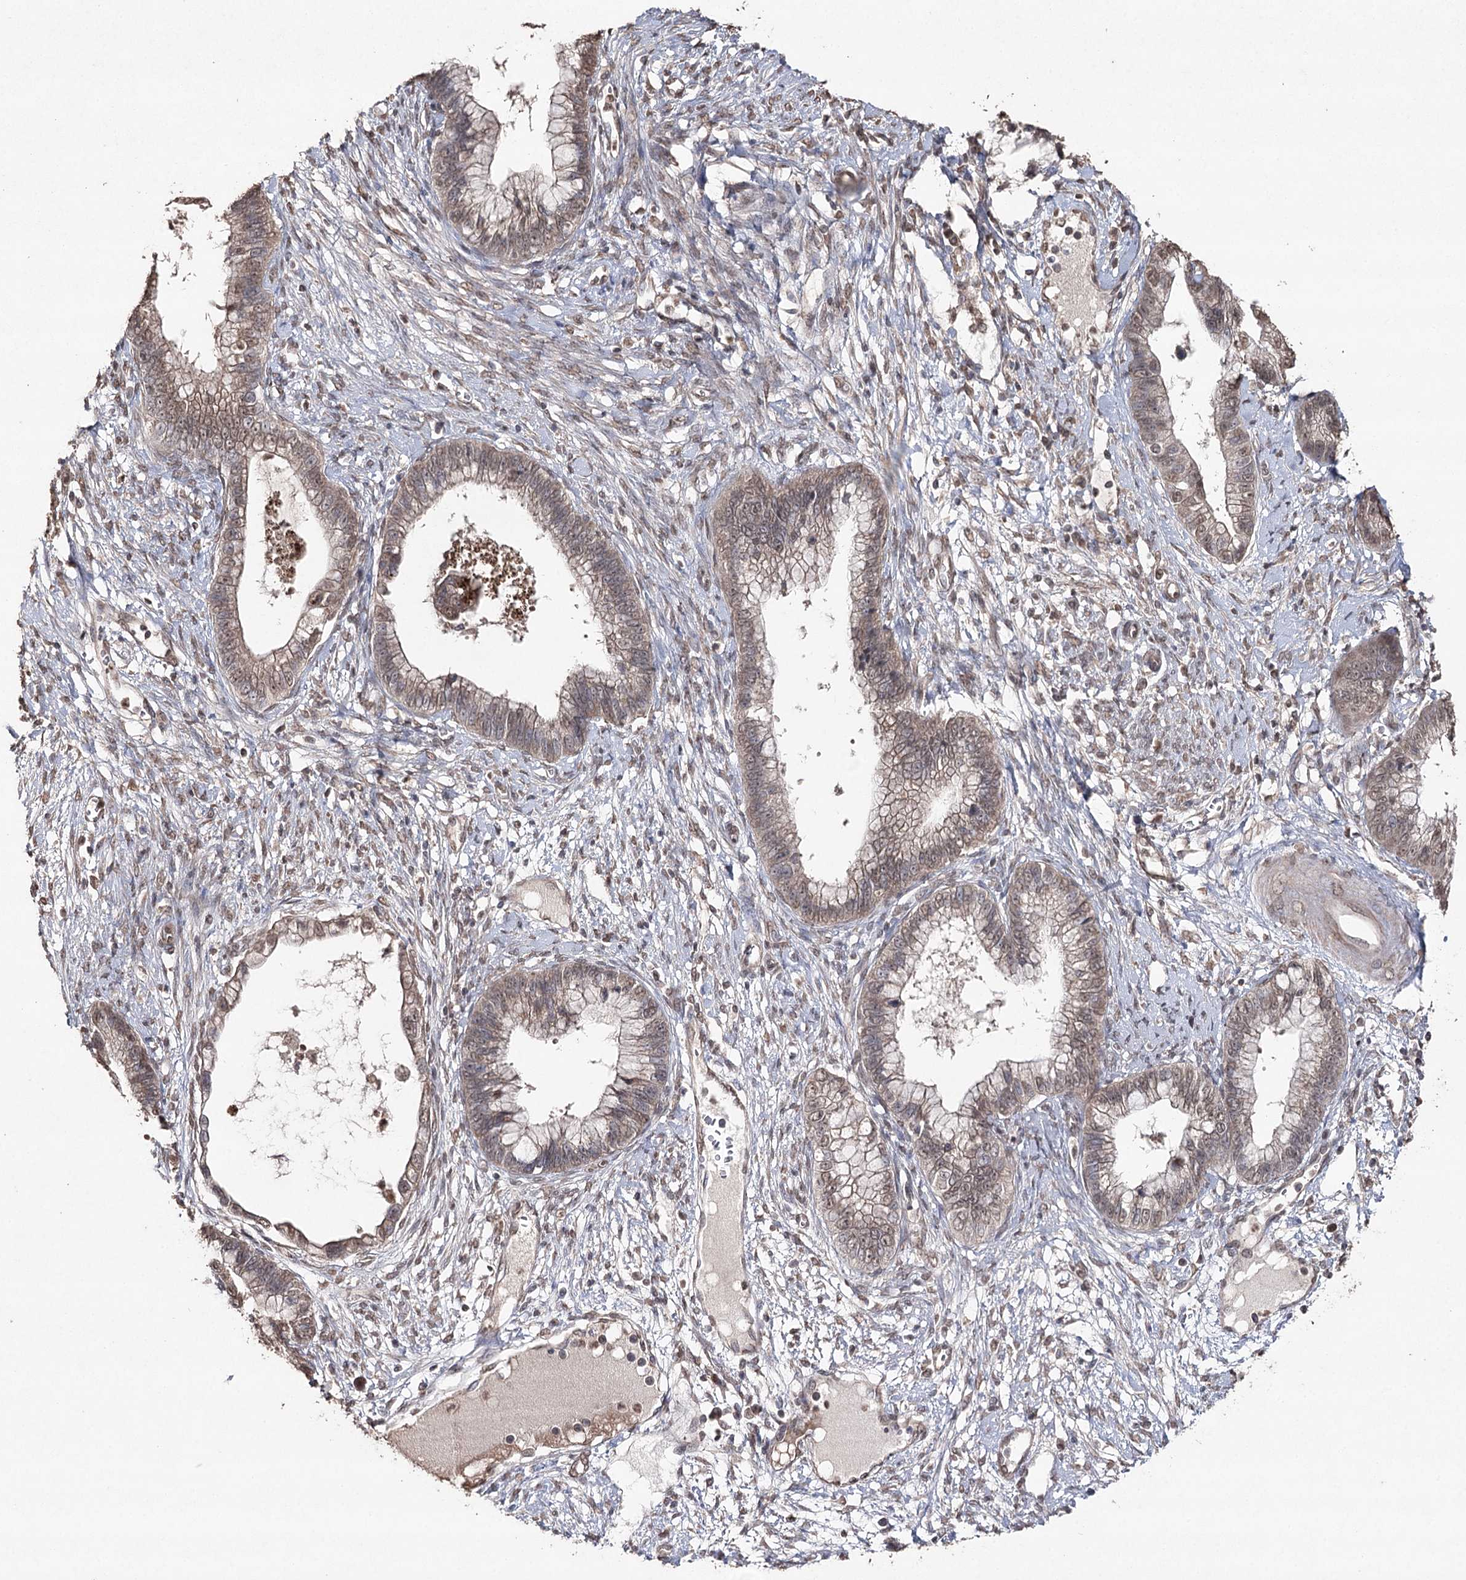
{"staining": {"intensity": "weak", "quantity": "25%-75%", "location": "cytoplasmic/membranous,nuclear"}, "tissue": "cervical cancer", "cell_type": "Tumor cells", "image_type": "cancer", "snomed": [{"axis": "morphology", "description": "Adenocarcinoma, NOS"}, {"axis": "topography", "description": "Cervix"}], "caption": "Immunohistochemistry (IHC) of cervical cancer demonstrates low levels of weak cytoplasmic/membranous and nuclear expression in about 25%-75% of tumor cells.", "gene": "ATG14", "patient": {"sex": "female", "age": 44}}